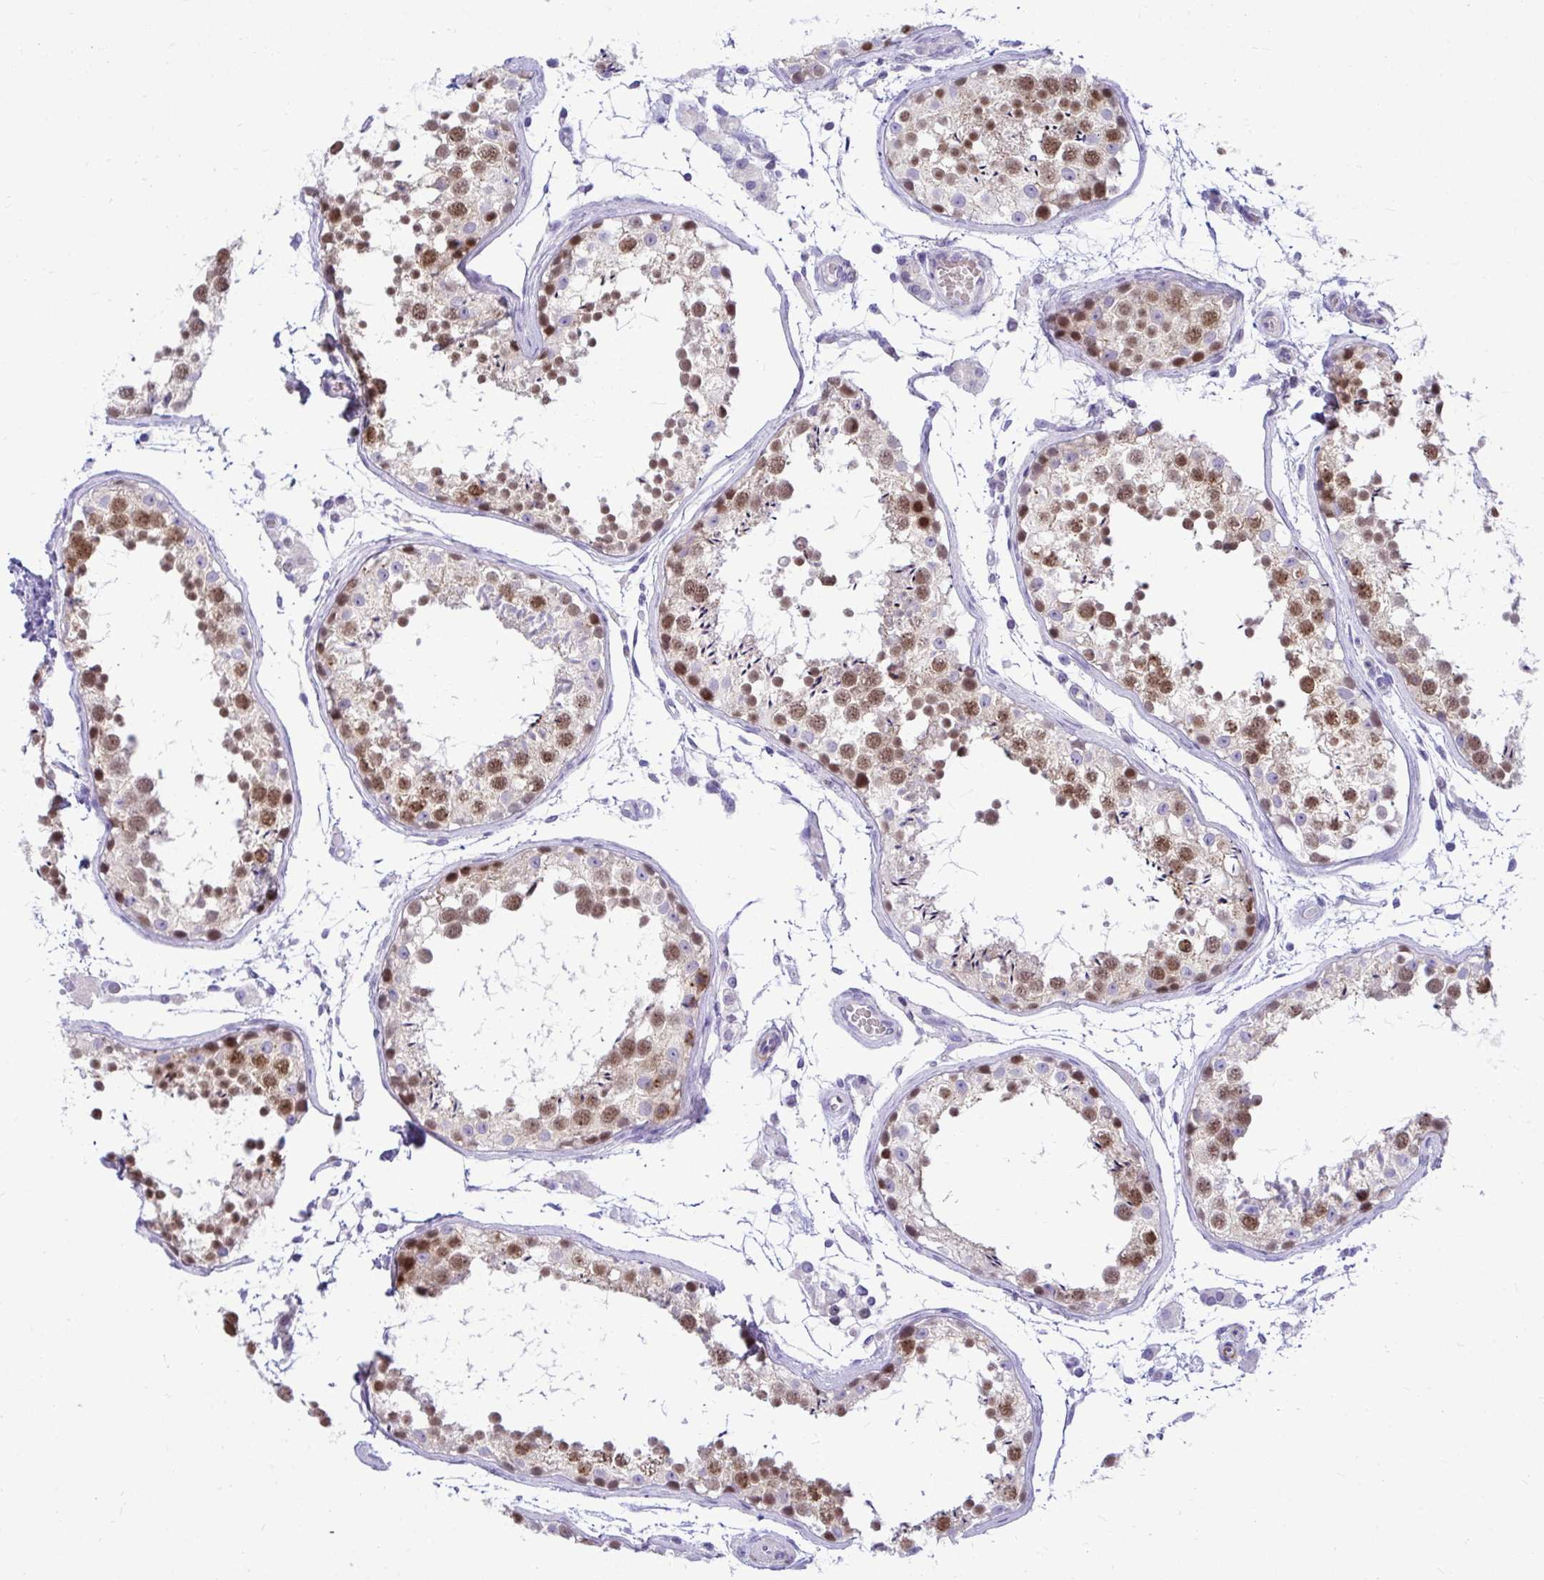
{"staining": {"intensity": "moderate", "quantity": ">75%", "location": "nuclear"}, "tissue": "testis", "cell_type": "Cells in seminiferous ducts", "image_type": "normal", "snomed": [{"axis": "morphology", "description": "Normal tissue, NOS"}, {"axis": "topography", "description": "Testis"}], "caption": "A micrograph showing moderate nuclear positivity in approximately >75% of cells in seminiferous ducts in normal testis, as visualized by brown immunohistochemical staining.", "gene": "ZSWIM9", "patient": {"sex": "male", "age": 29}}